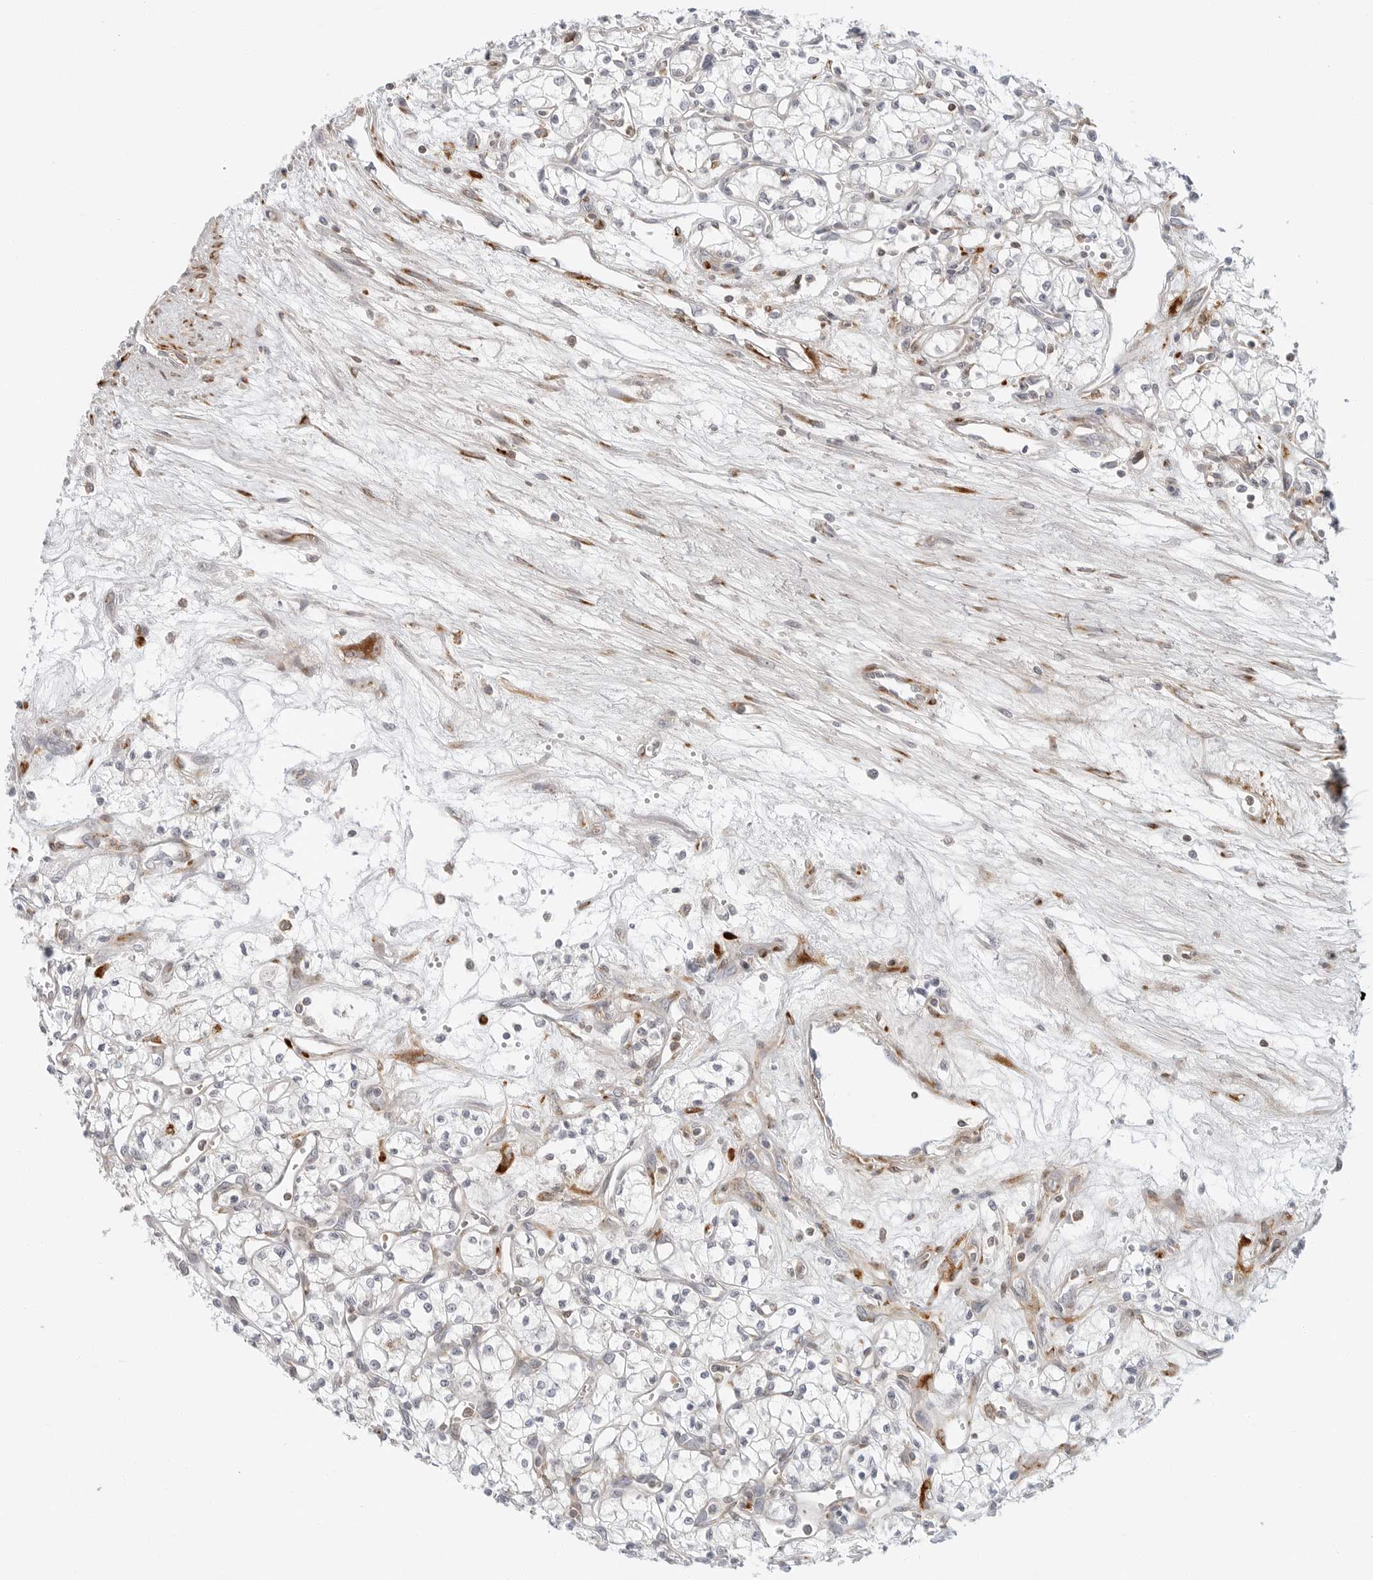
{"staining": {"intensity": "negative", "quantity": "none", "location": "none"}, "tissue": "renal cancer", "cell_type": "Tumor cells", "image_type": "cancer", "snomed": [{"axis": "morphology", "description": "Adenocarcinoma, NOS"}, {"axis": "topography", "description": "Kidney"}], "caption": "Human renal cancer stained for a protein using IHC exhibits no positivity in tumor cells.", "gene": "C1QTNF1", "patient": {"sex": "male", "age": 59}}